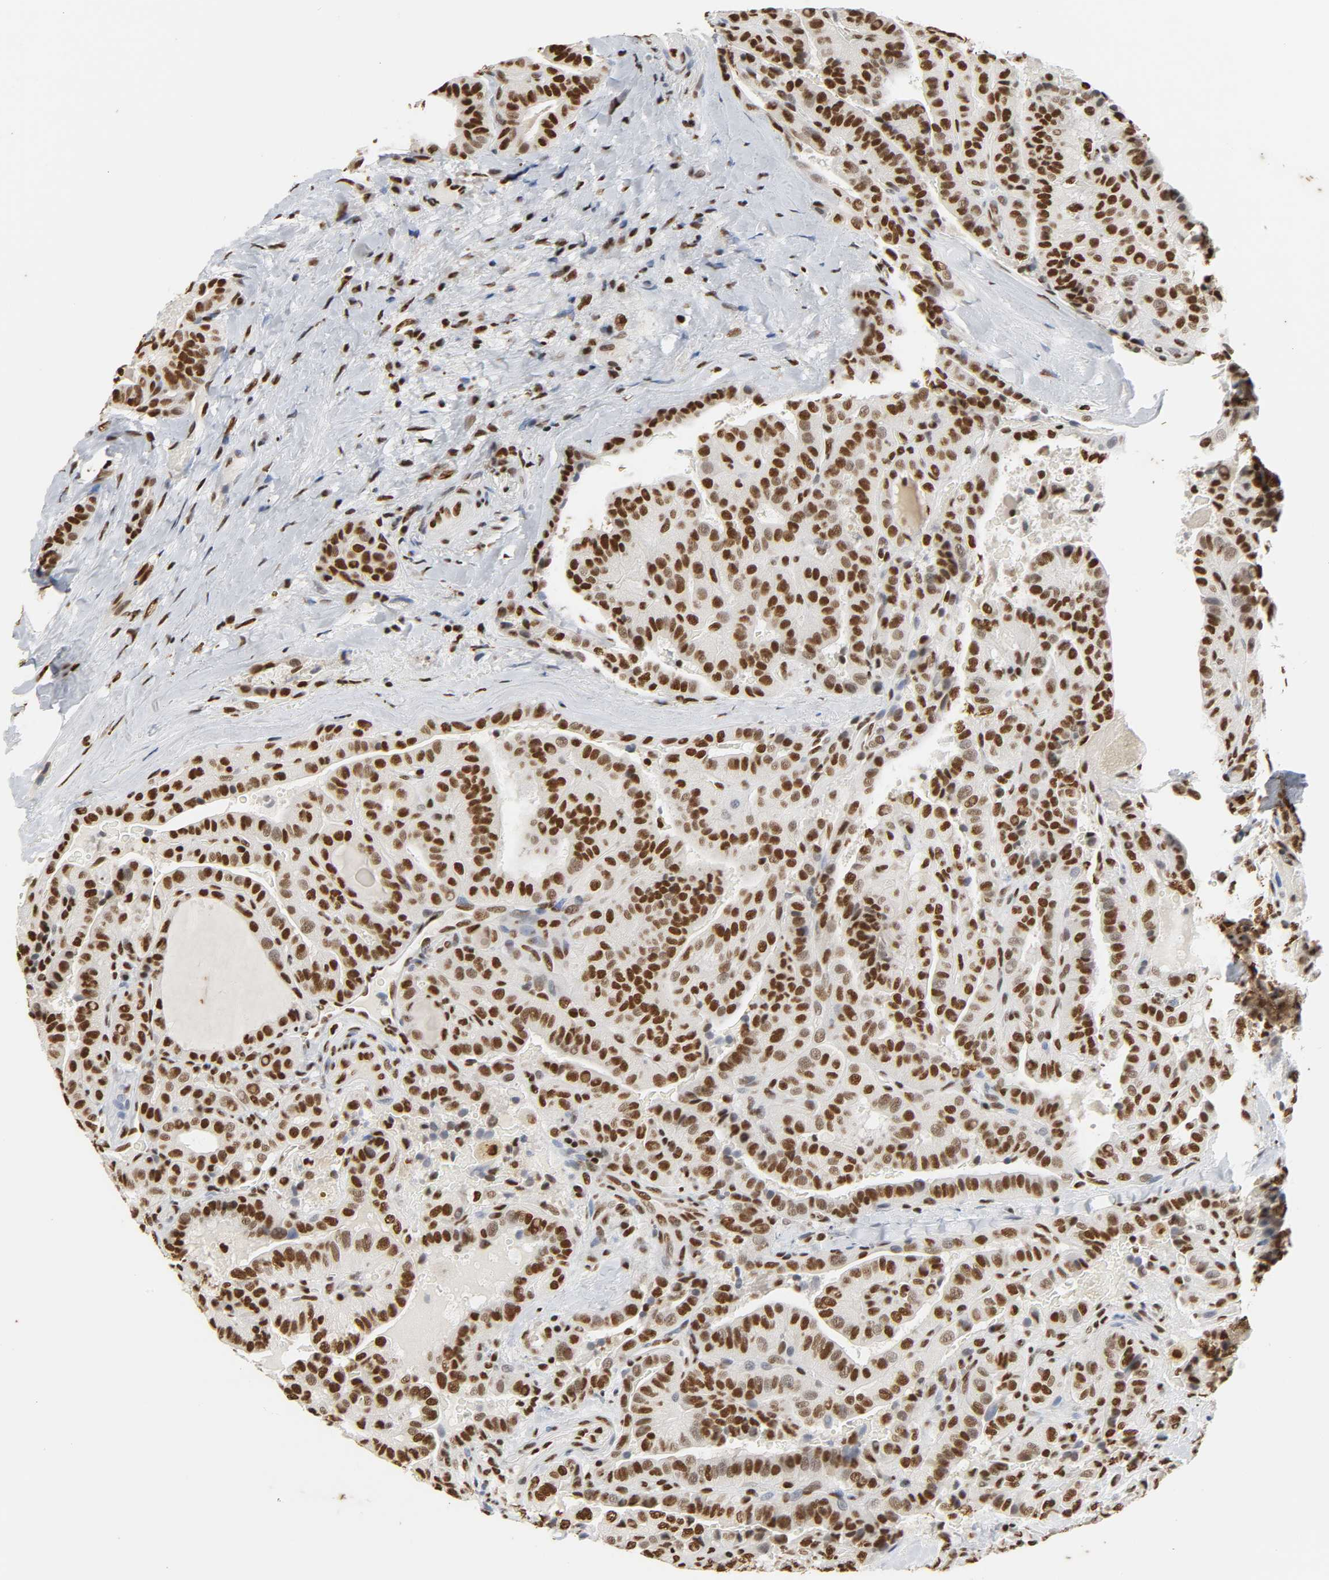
{"staining": {"intensity": "strong", "quantity": ">75%", "location": "nuclear"}, "tissue": "thyroid cancer", "cell_type": "Tumor cells", "image_type": "cancer", "snomed": [{"axis": "morphology", "description": "Papillary adenocarcinoma, NOS"}, {"axis": "topography", "description": "Thyroid gland"}], "caption": "High-power microscopy captured an immunohistochemistry (IHC) photomicrograph of papillary adenocarcinoma (thyroid), revealing strong nuclear positivity in approximately >75% of tumor cells.", "gene": "HNRNPC", "patient": {"sex": "male", "age": 77}}